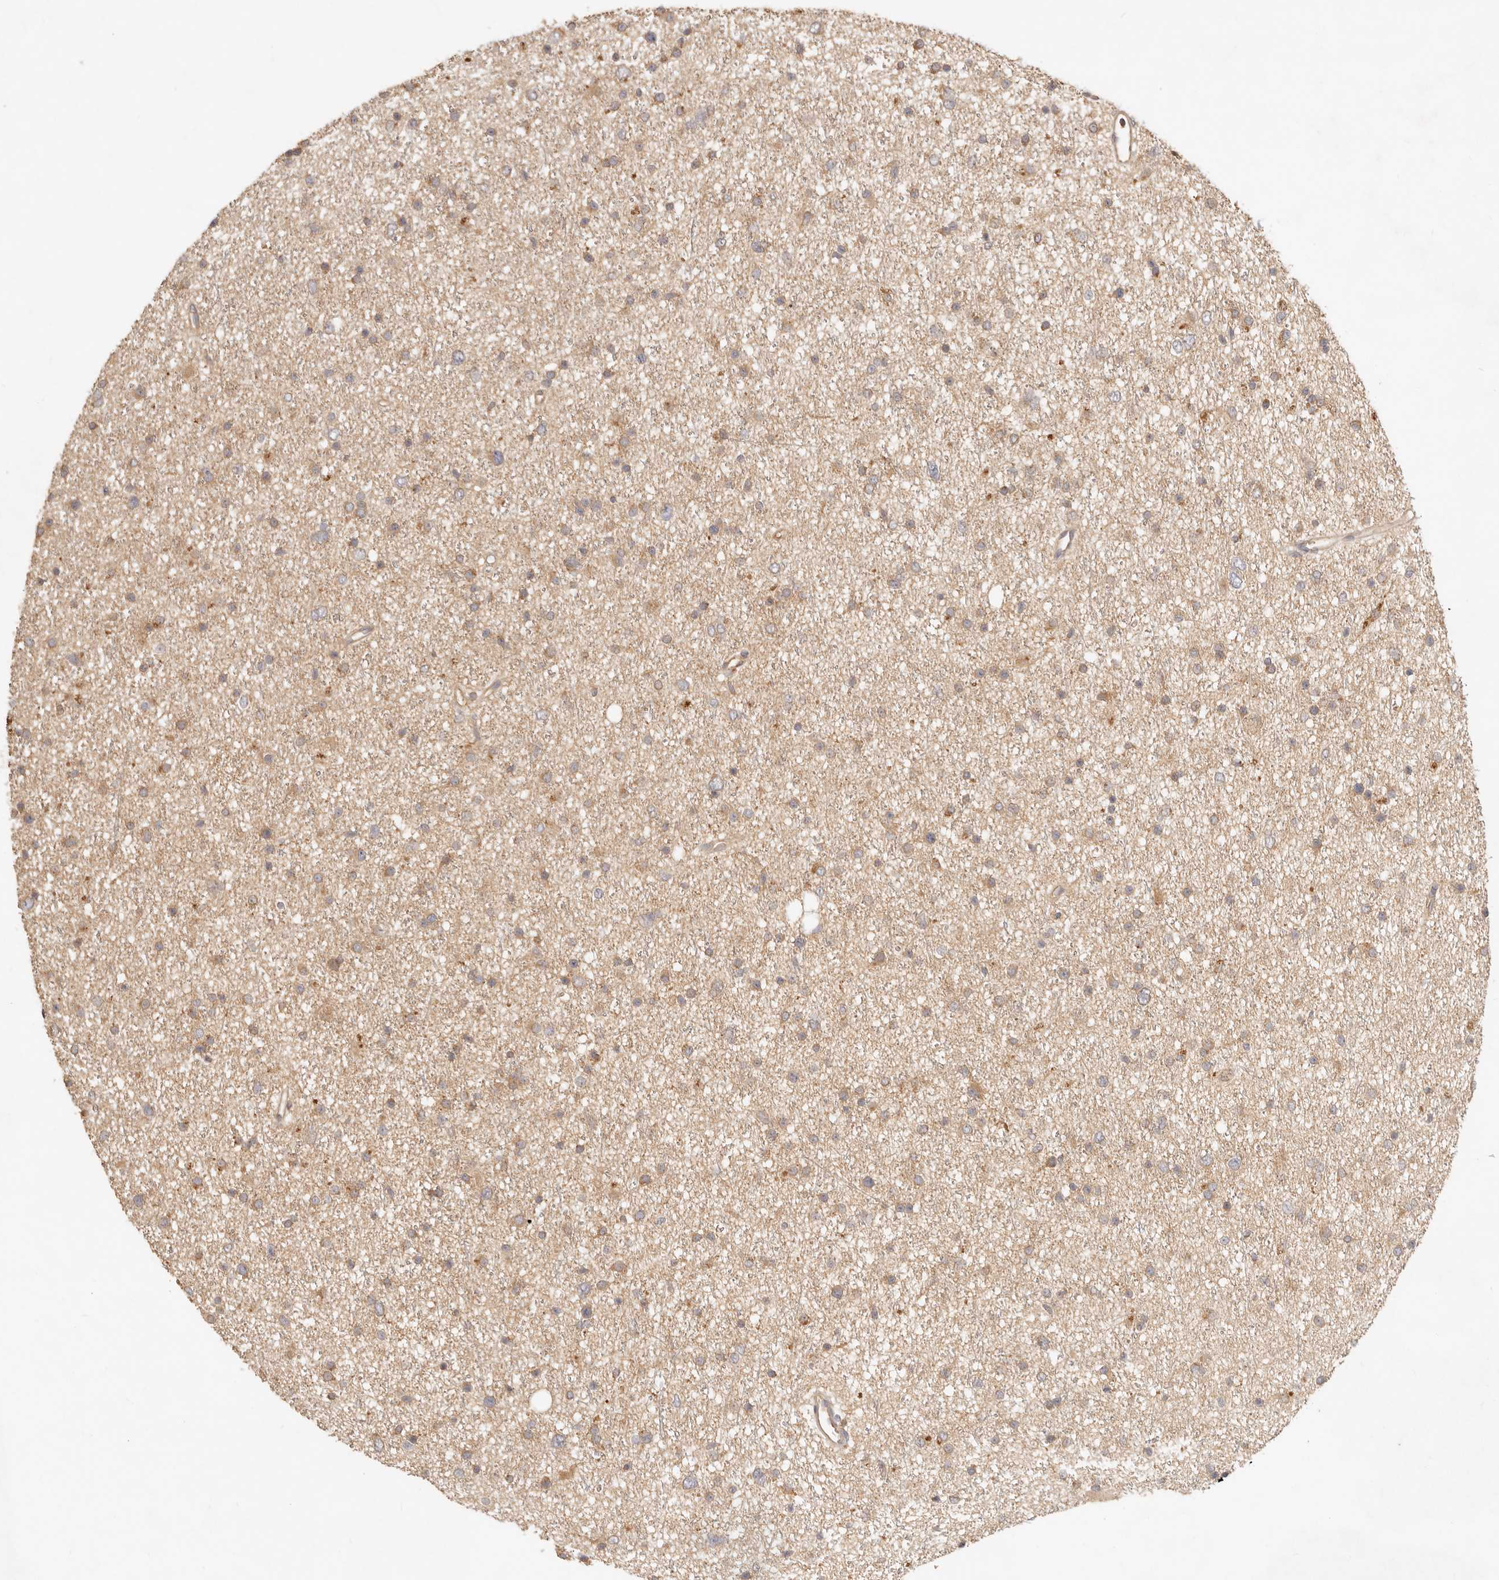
{"staining": {"intensity": "weak", "quantity": "25%-75%", "location": "cytoplasmic/membranous"}, "tissue": "glioma", "cell_type": "Tumor cells", "image_type": "cancer", "snomed": [{"axis": "morphology", "description": "Glioma, malignant, Low grade"}, {"axis": "topography", "description": "Cerebral cortex"}], "caption": "This is an image of IHC staining of malignant glioma (low-grade), which shows weak staining in the cytoplasmic/membranous of tumor cells.", "gene": "FREM2", "patient": {"sex": "female", "age": 39}}